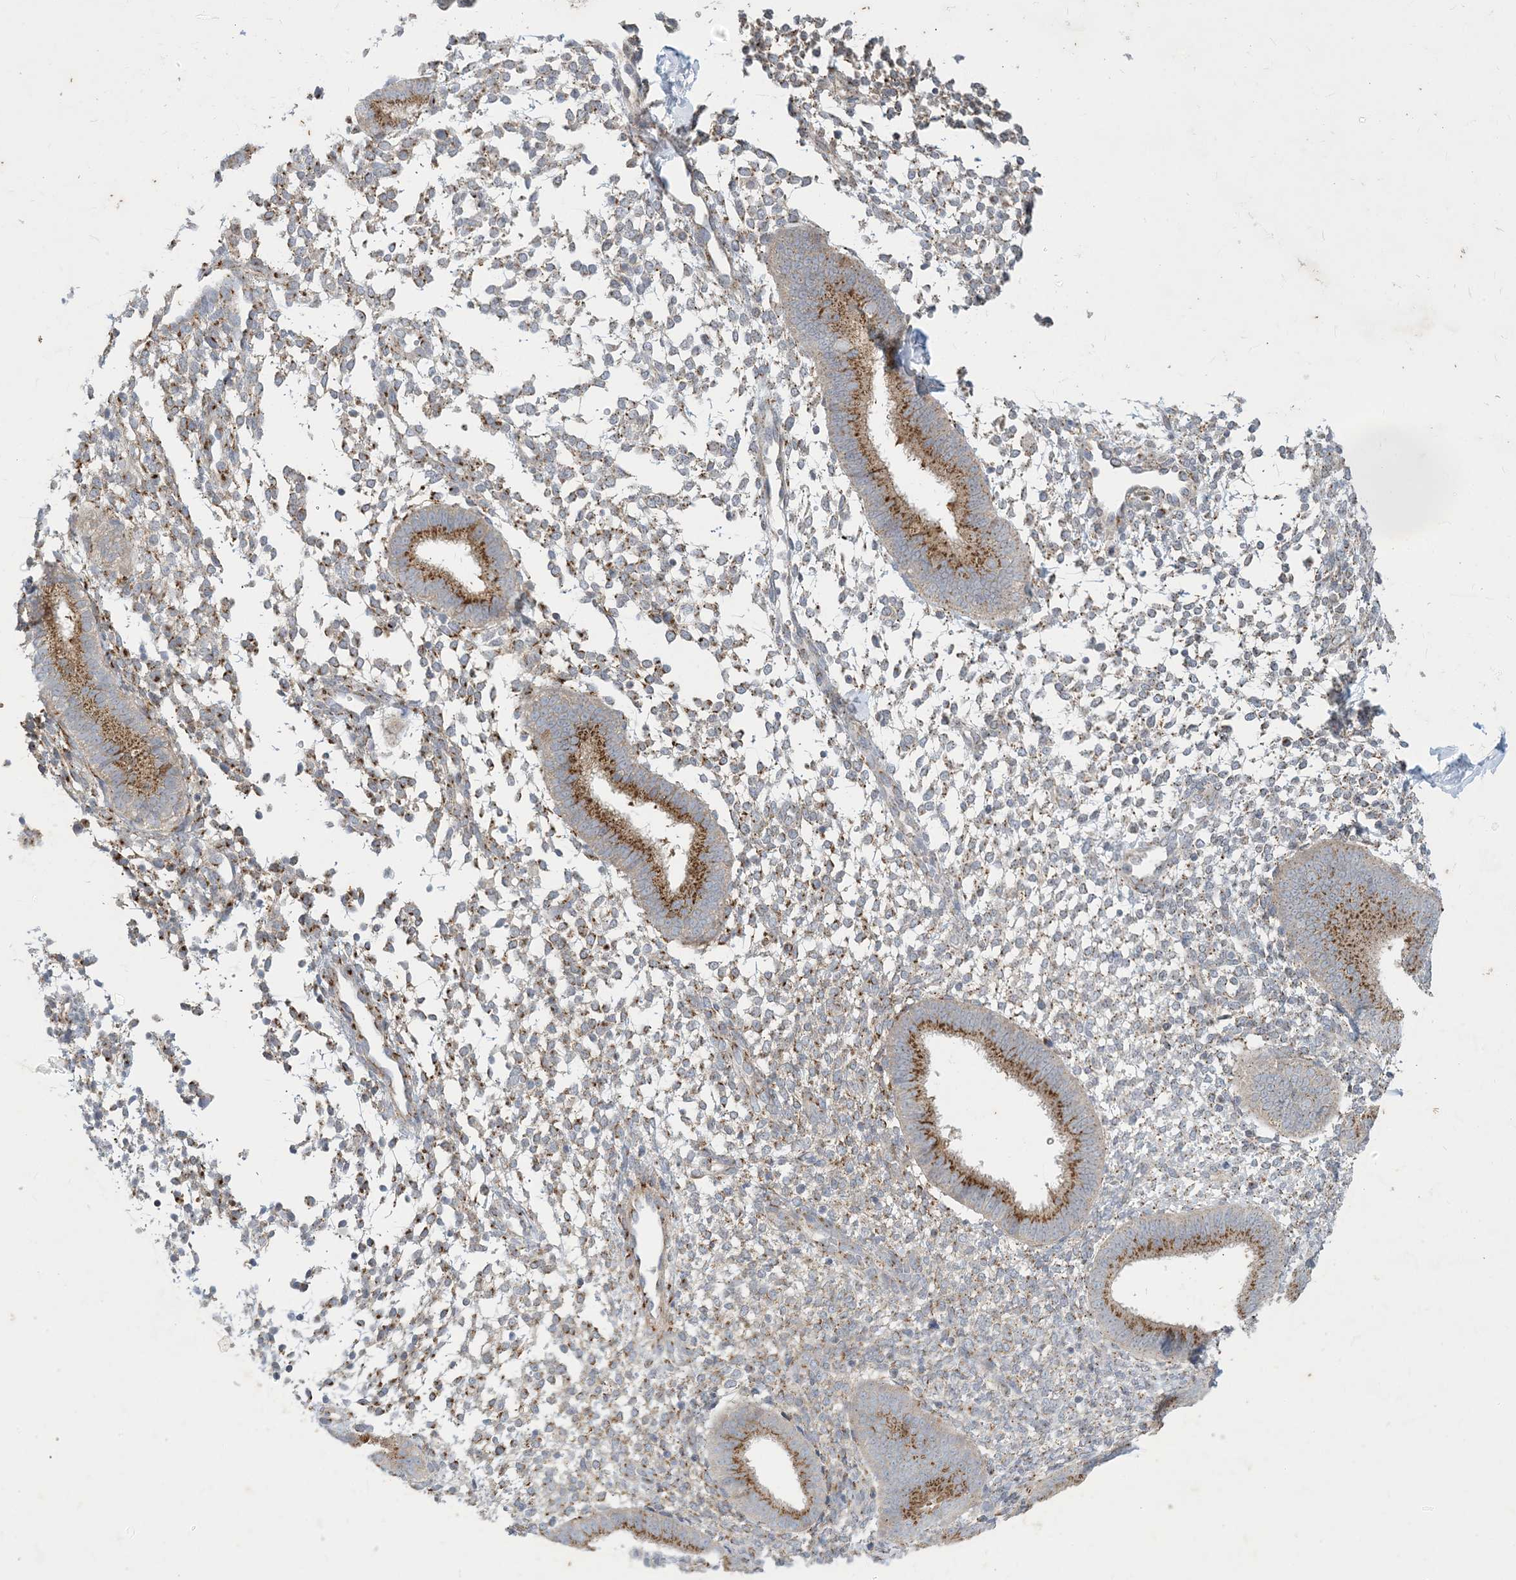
{"staining": {"intensity": "moderate", "quantity": "25%-75%", "location": "cytoplasmic/membranous"}, "tissue": "endometrium", "cell_type": "Cells in endometrial stroma", "image_type": "normal", "snomed": [{"axis": "morphology", "description": "Normal tissue, NOS"}, {"axis": "topography", "description": "Uterus"}, {"axis": "topography", "description": "Endometrium"}], "caption": "Protein expression analysis of unremarkable endometrium displays moderate cytoplasmic/membranous positivity in approximately 25%-75% of cells in endometrial stroma.", "gene": "CCDC14", "patient": {"sex": "female", "age": 48}}